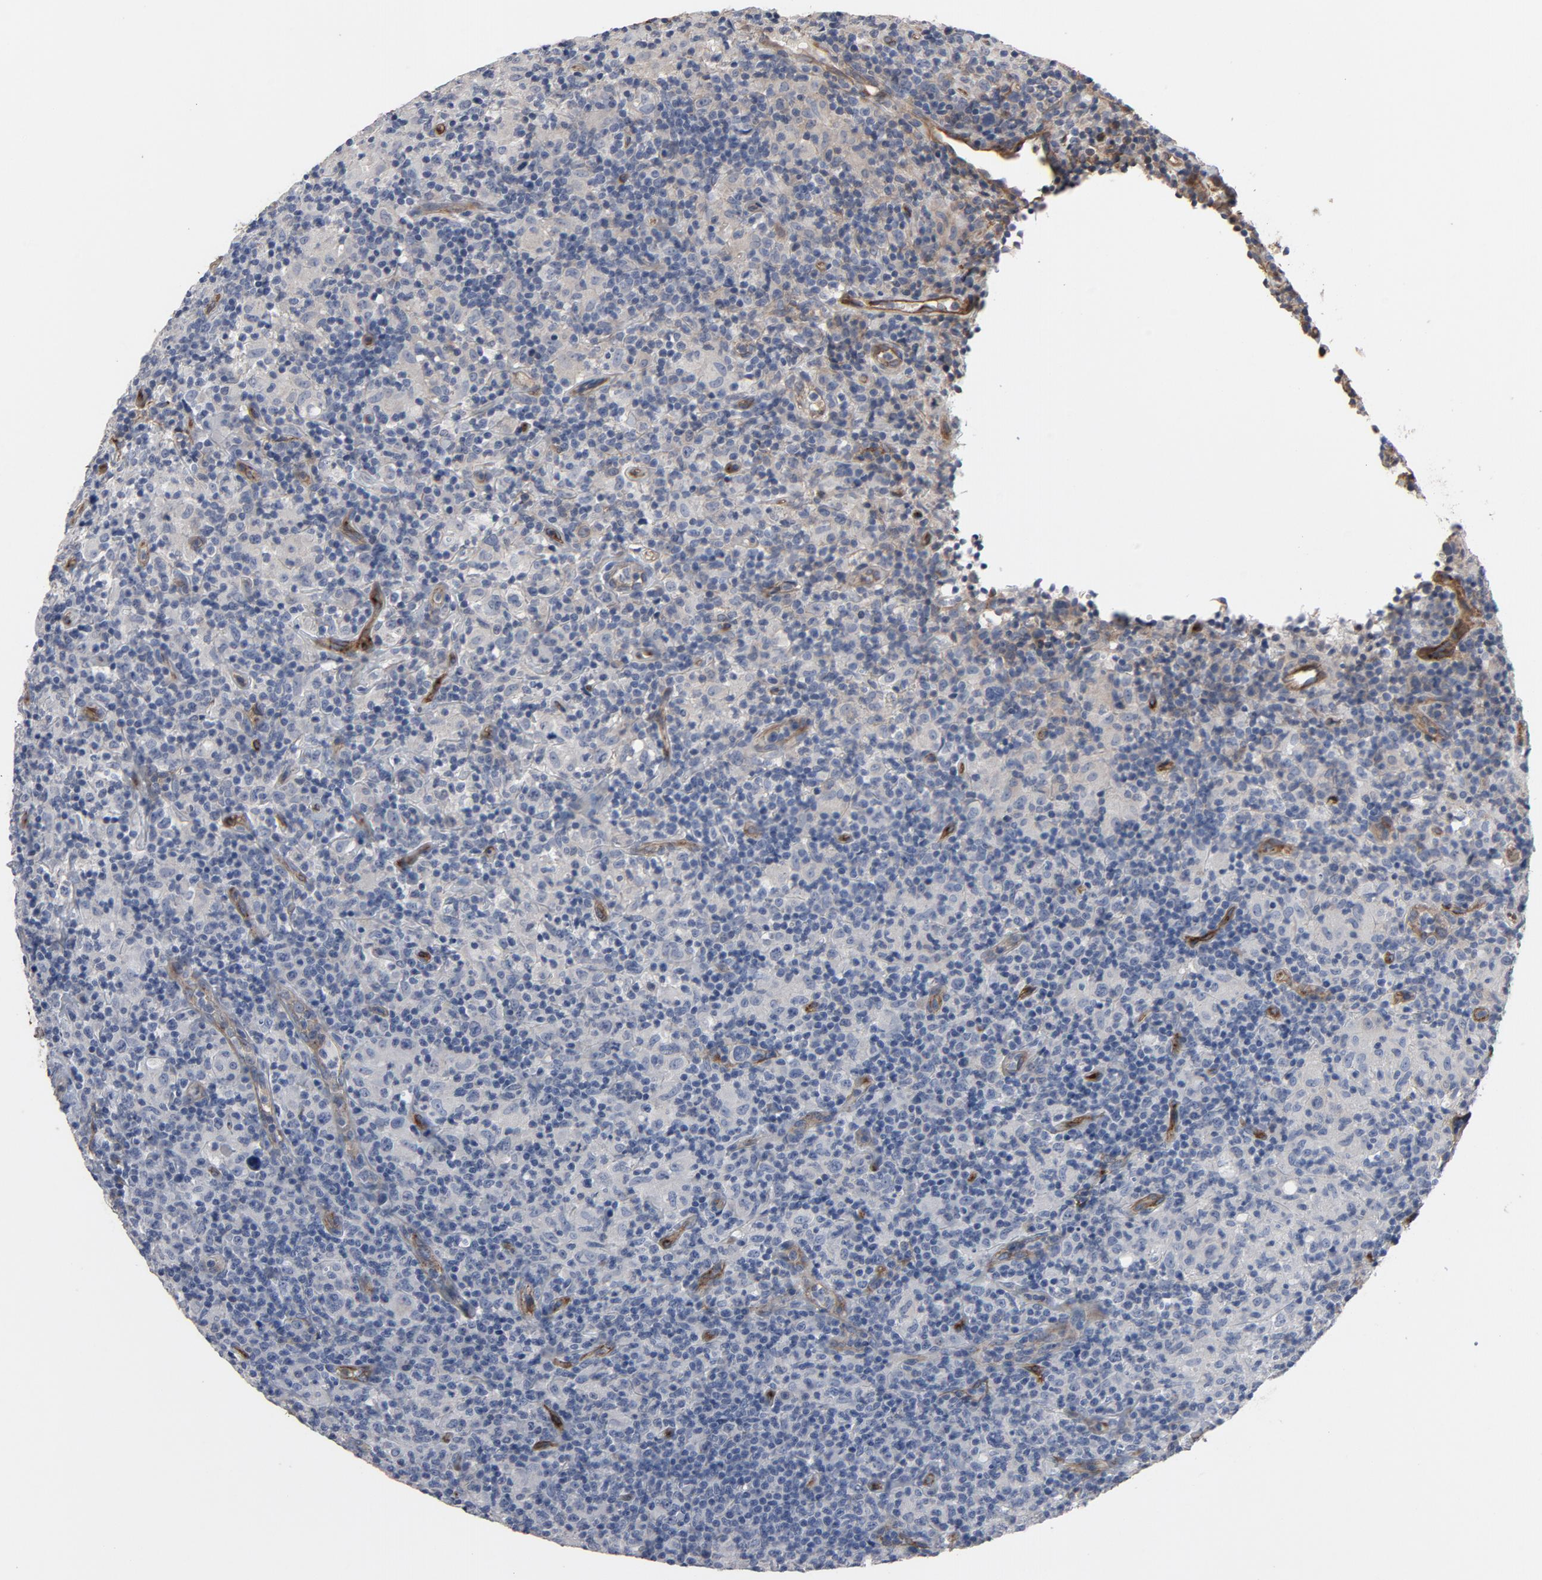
{"staining": {"intensity": "negative", "quantity": "none", "location": "none"}, "tissue": "lymphoma", "cell_type": "Tumor cells", "image_type": "cancer", "snomed": [{"axis": "morphology", "description": "Hodgkin's disease, NOS"}, {"axis": "topography", "description": "Lymph node"}], "caption": "An image of lymphoma stained for a protein reveals no brown staining in tumor cells.", "gene": "KDR", "patient": {"sex": "male", "age": 65}}